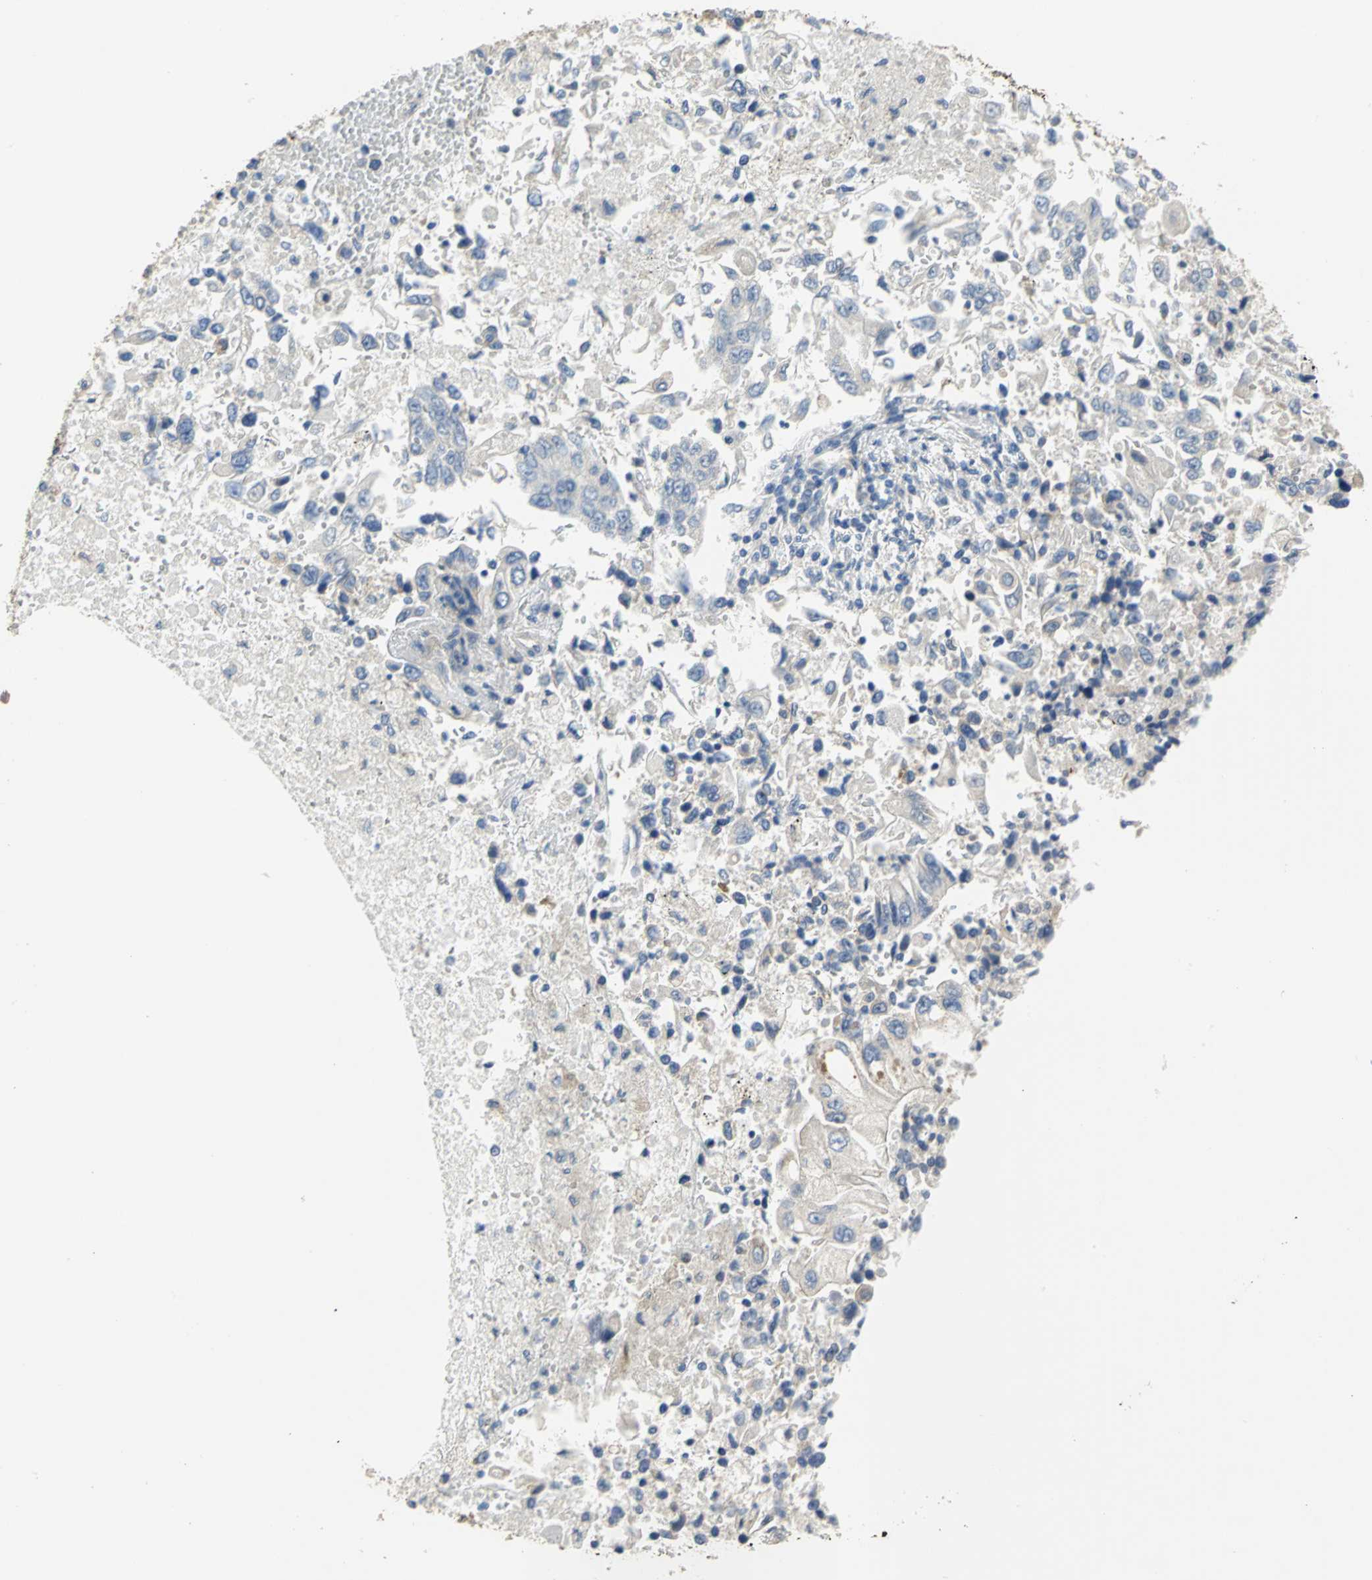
{"staining": {"intensity": "negative", "quantity": "none", "location": "none"}, "tissue": "lung cancer", "cell_type": "Tumor cells", "image_type": "cancer", "snomed": [{"axis": "morphology", "description": "Adenocarcinoma, NOS"}, {"axis": "topography", "description": "Lung"}], "caption": "IHC micrograph of human lung cancer (adenocarcinoma) stained for a protein (brown), which exhibits no expression in tumor cells.", "gene": "HTR1F", "patient": {"sex": "male", "age": 84}}